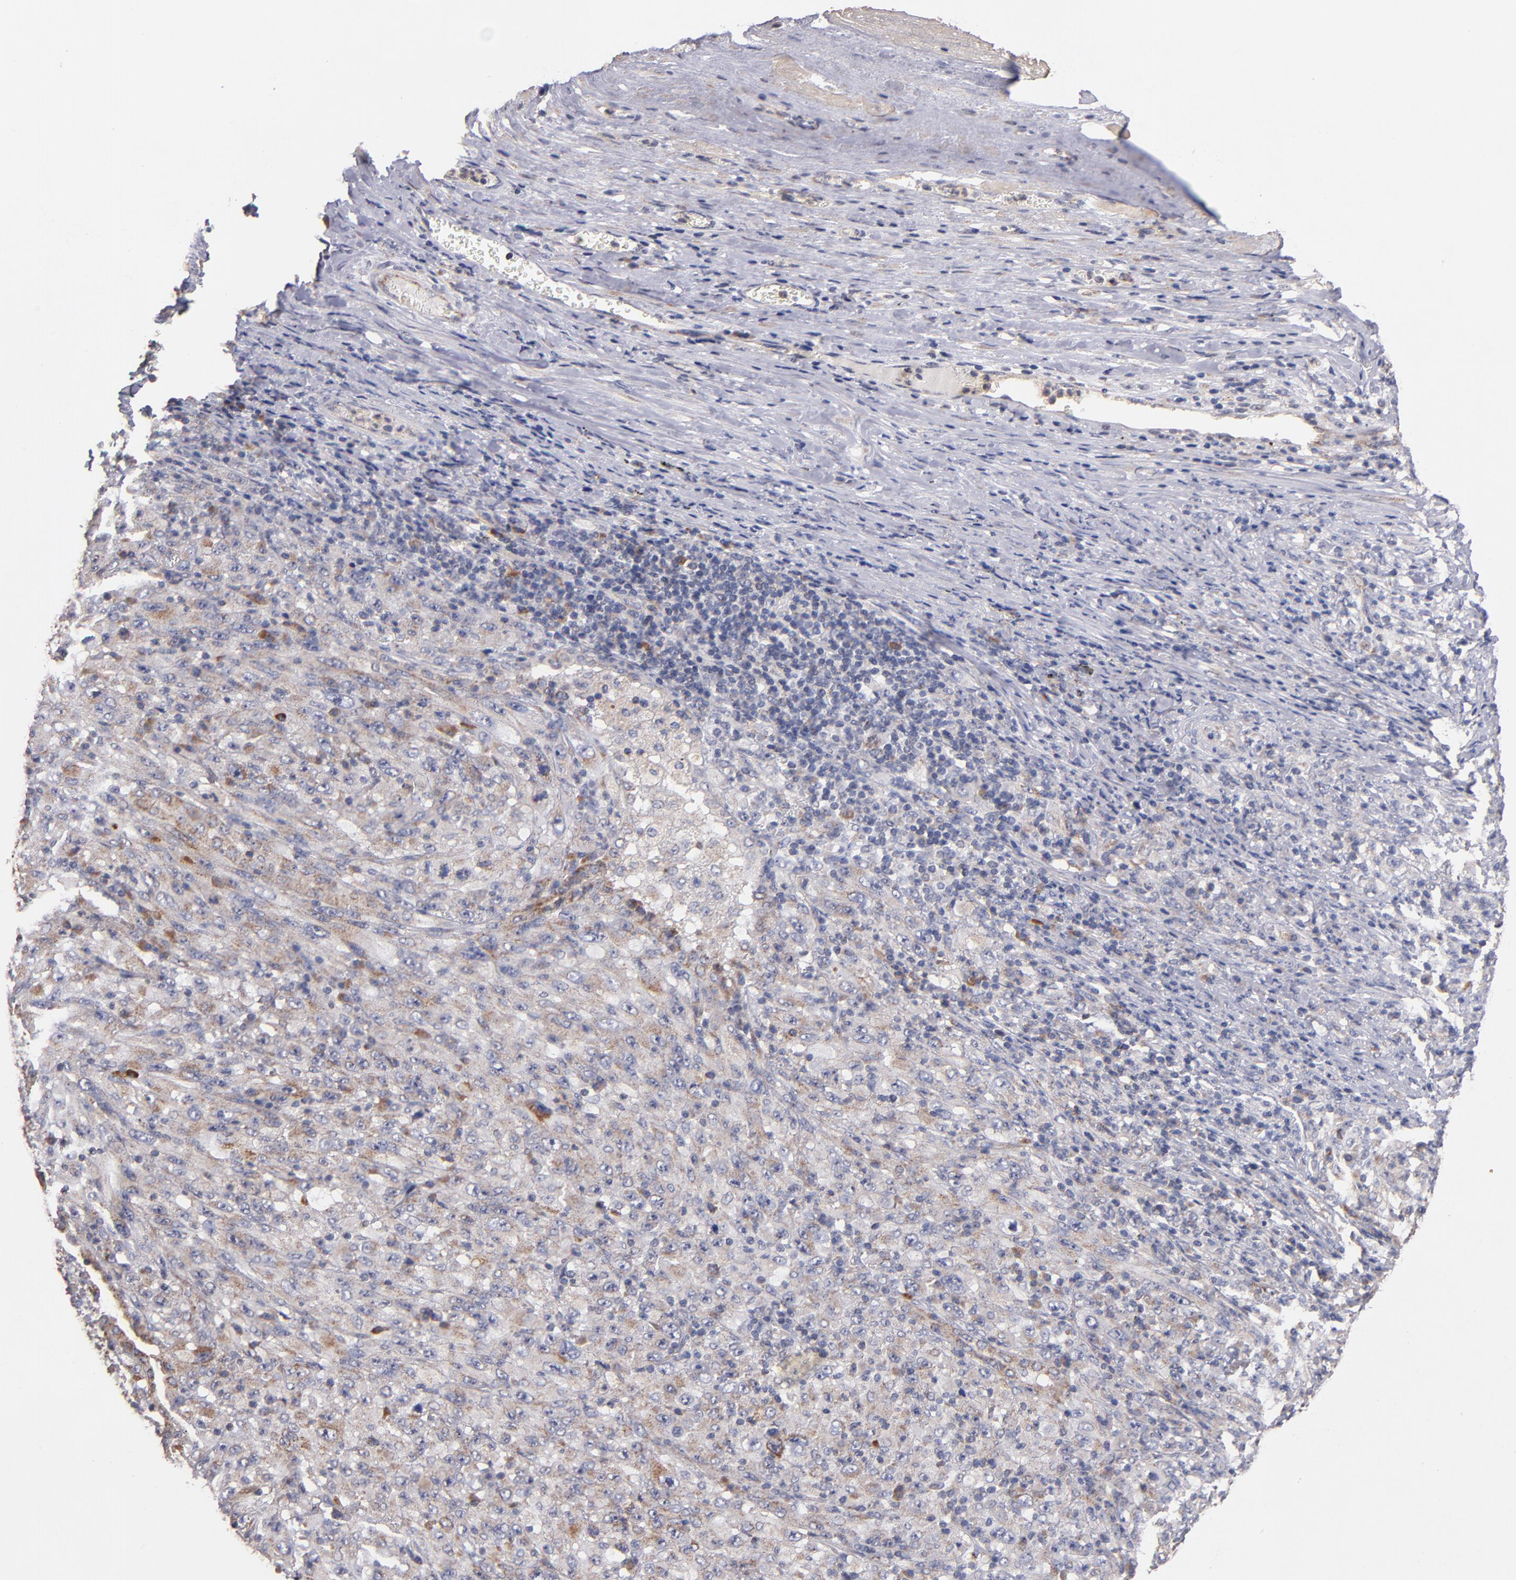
{"staining": {"intensity": "moderate", "quantity": ">75%", "location": "cytoplasmic/membranous"}, "tissue": "melanoma", "cell_type": "Tumor cells", "image_type": "cancer", "snomed": [{"axis": "morphology", "description": "Malignant melanoma, Metastatic site"}, {"axis": "topography", "description": "Skin"}], "caption": "Immunohistochemical staining of human melanoma displays medium levels of moderate cytoplasmic/membranous positivity in about >75% of tumor cells. The staining was performed using DAB (3,3'-diaminobenzidine) to visualize the protein expression in brown, while the nuclei were stained in blue with hematoxylin (Magnification: 20x).", "gene": "DIABLO", "patient": {"sex": "female", "age": 56}}